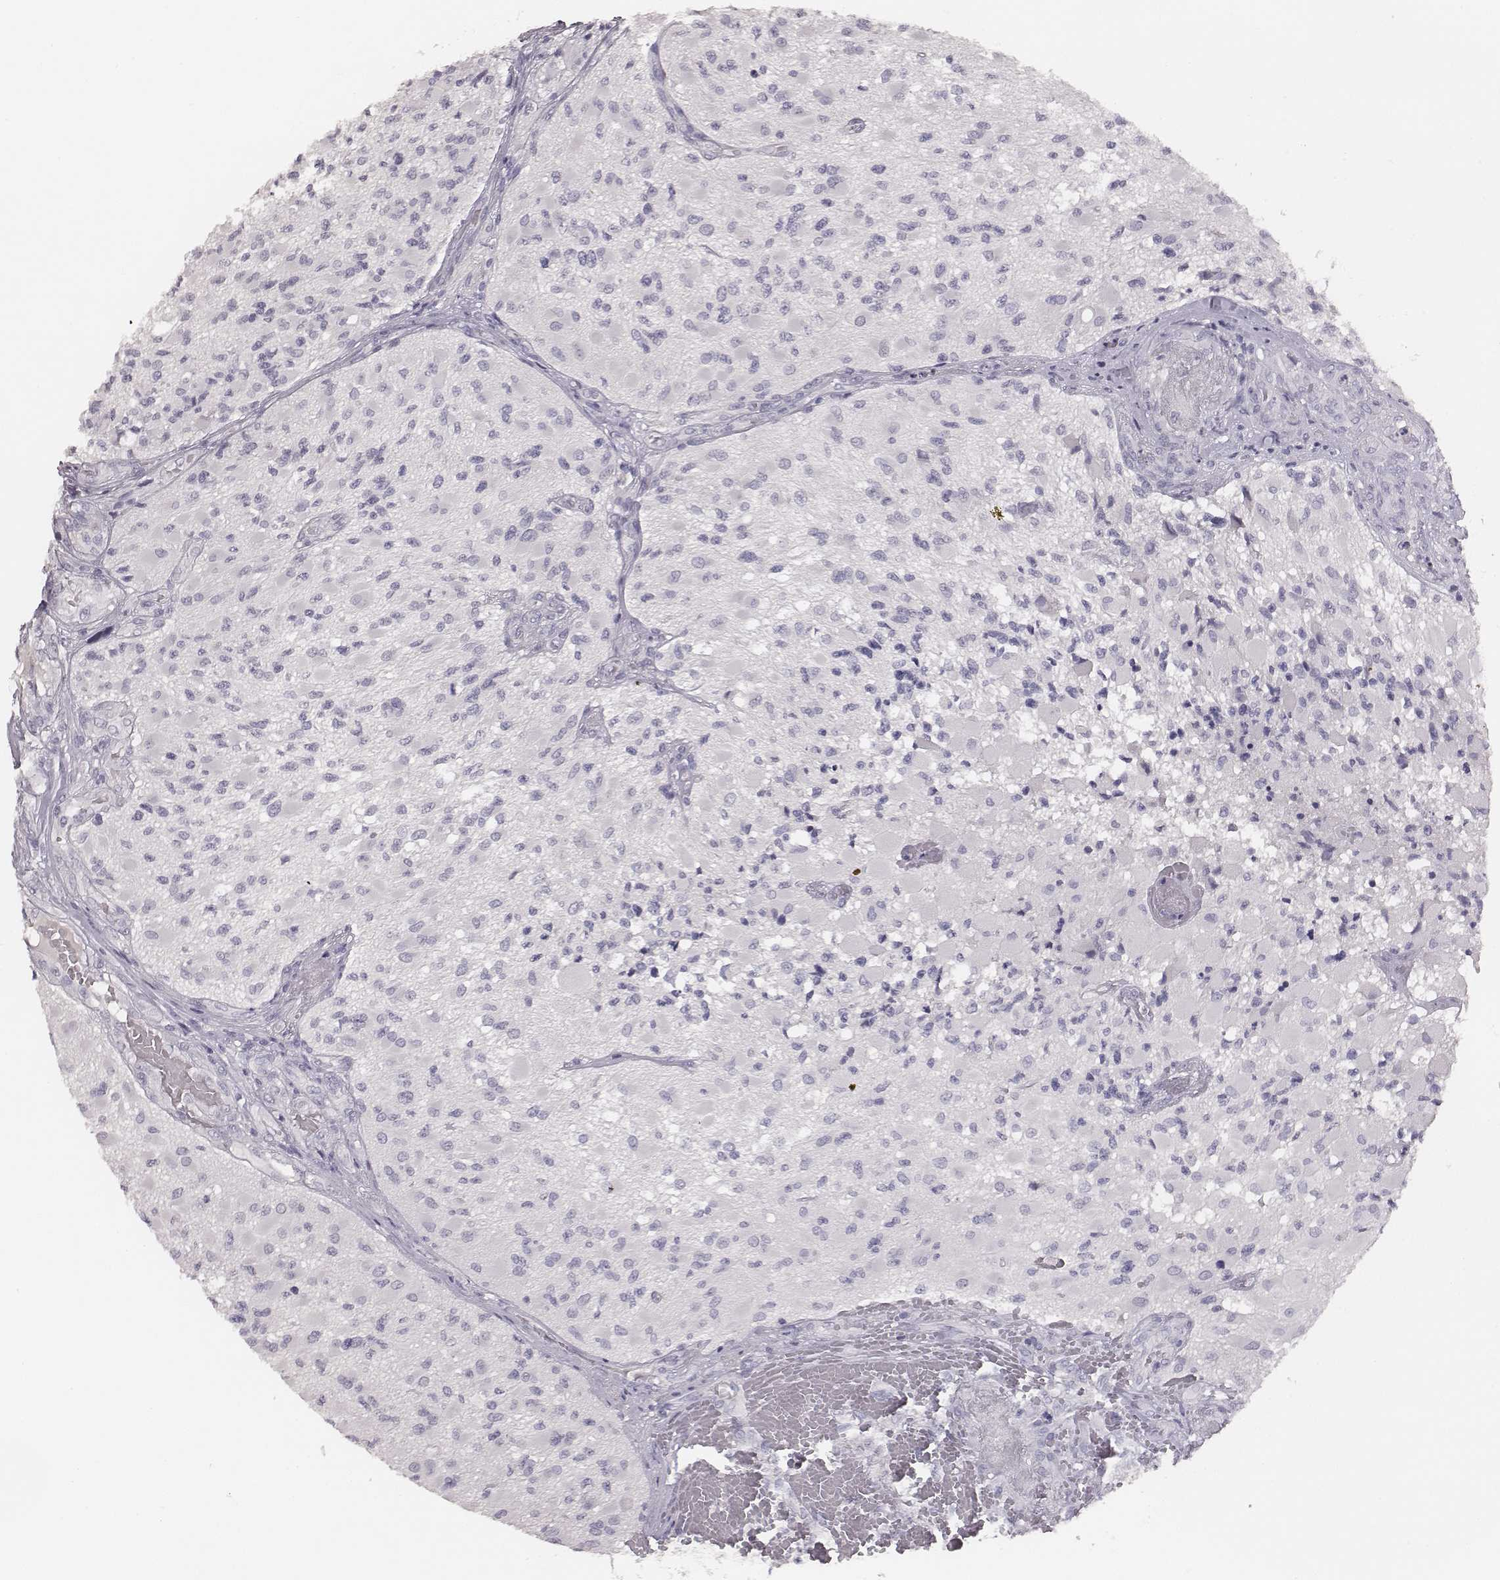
{"staining": {"intensity": "negative", "quantity": "none", "location": "none"}, "tissue": "glioma", "cell_type": "Tumor cells", "image_type": "cancer", "snomed": [{"axis": "morphology", "description": "Glioma, malignant, High grade"}, {"axis": "topography", "description": "Brain"}], "caption": "Immunohistochemistry image of neoplastic tissue: human malignant glioma (high-grade) stained with DAB (3,3'-diaminobenzidine) shows no significant protein staining in tumor cells. (DAB (3,3'-diaminobenzidine) IHC visualized using brightfield microscopy, high magnification).", "gene": "MYH6", "patient": {"sex": "female", "age": 63}}